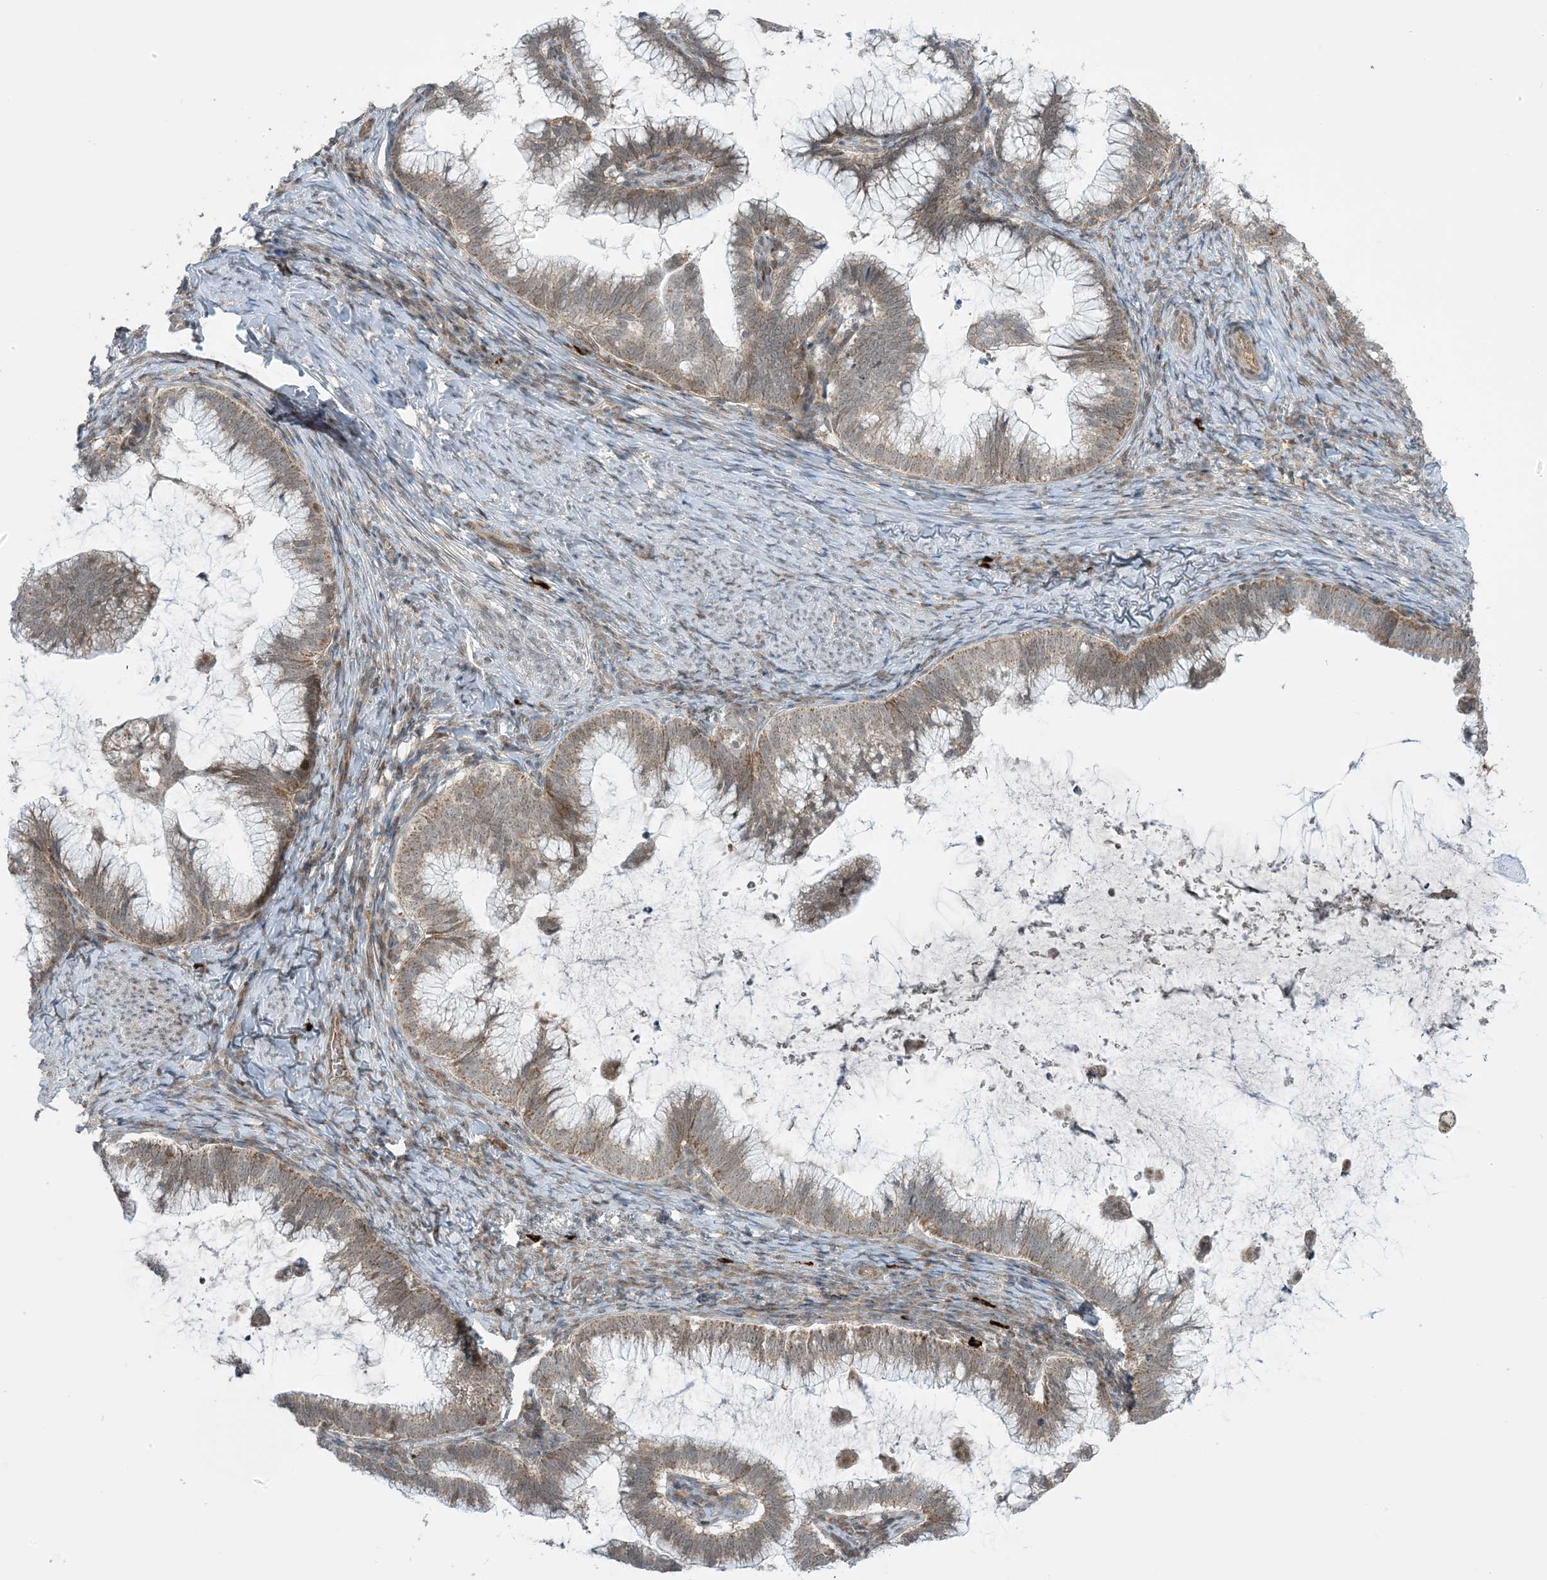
{"staining": {"intensity": "weak", "quantity": ">75%", "location": "cytoplasmic/membranous"}, "tissue": "cervical cancer", "cell_type": "Tumor cells", "image_type": "cancer", "snomed": [{"axis": "morphology", "description": "Adenocarcinoma, NOS"}, {"axis": "topography", "description": "Cervix"}], "caption": "Weak cytoplasmic/membranous positivity is appreciated in approximately >75% of tumor cells in cervical cancer. (brown staining indicates protein expression, while blue staining denotes nuclei).", "gene": "PHLDB2", "patient": {"sex": "female", "age": 36}}